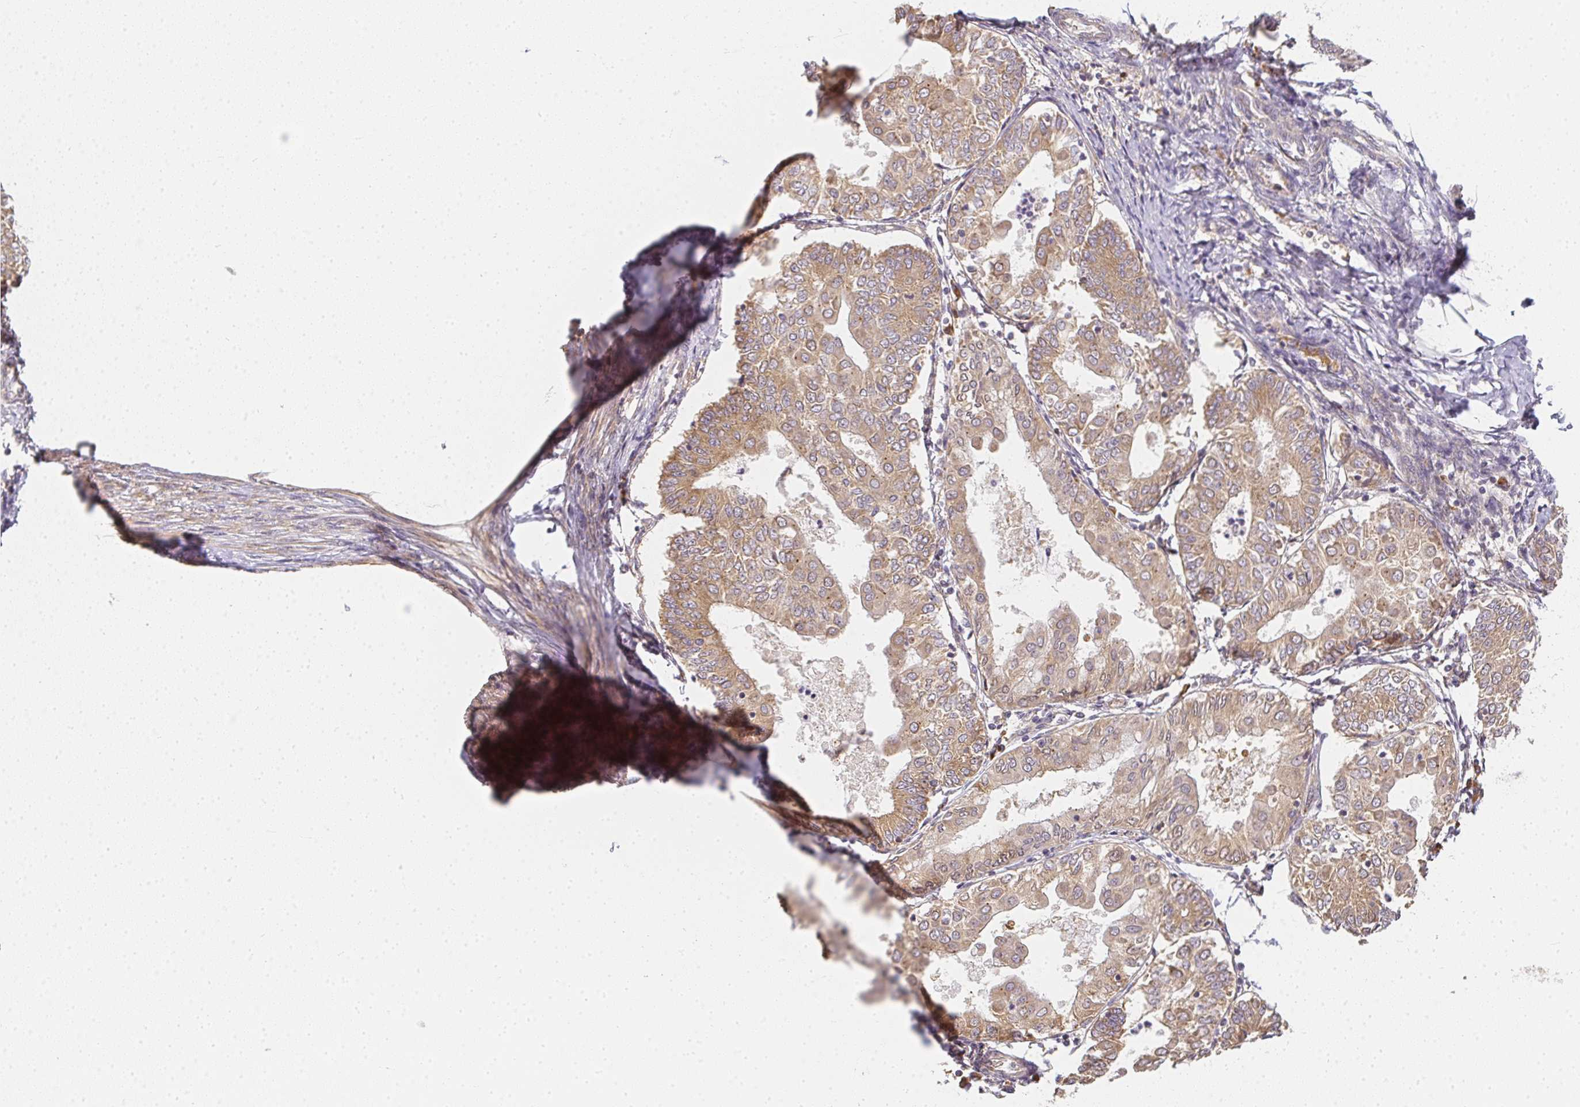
{"staining": {"intensity": "moderate", "quantity": ">75%", "location": "cytoplasmic/membranous"}, "tissue": "endometrial cancer", "cell_type": "Tumor cells", "image_type": "cancer", "snomed": [{"axis": "morphology", "description": "Adenocarcinoma, NOS"}, {"axis": "topography", "description": "Endometrium"}], "caption": "DAB immunohistochemical staining of human endometrial adenocarcinoma demonstrates moderate cytoplasmic/membranous protein staining in about >75% of tumor cells.", "gene": "SLC35B3", "patient": {"sex": "female", "age": 68}}